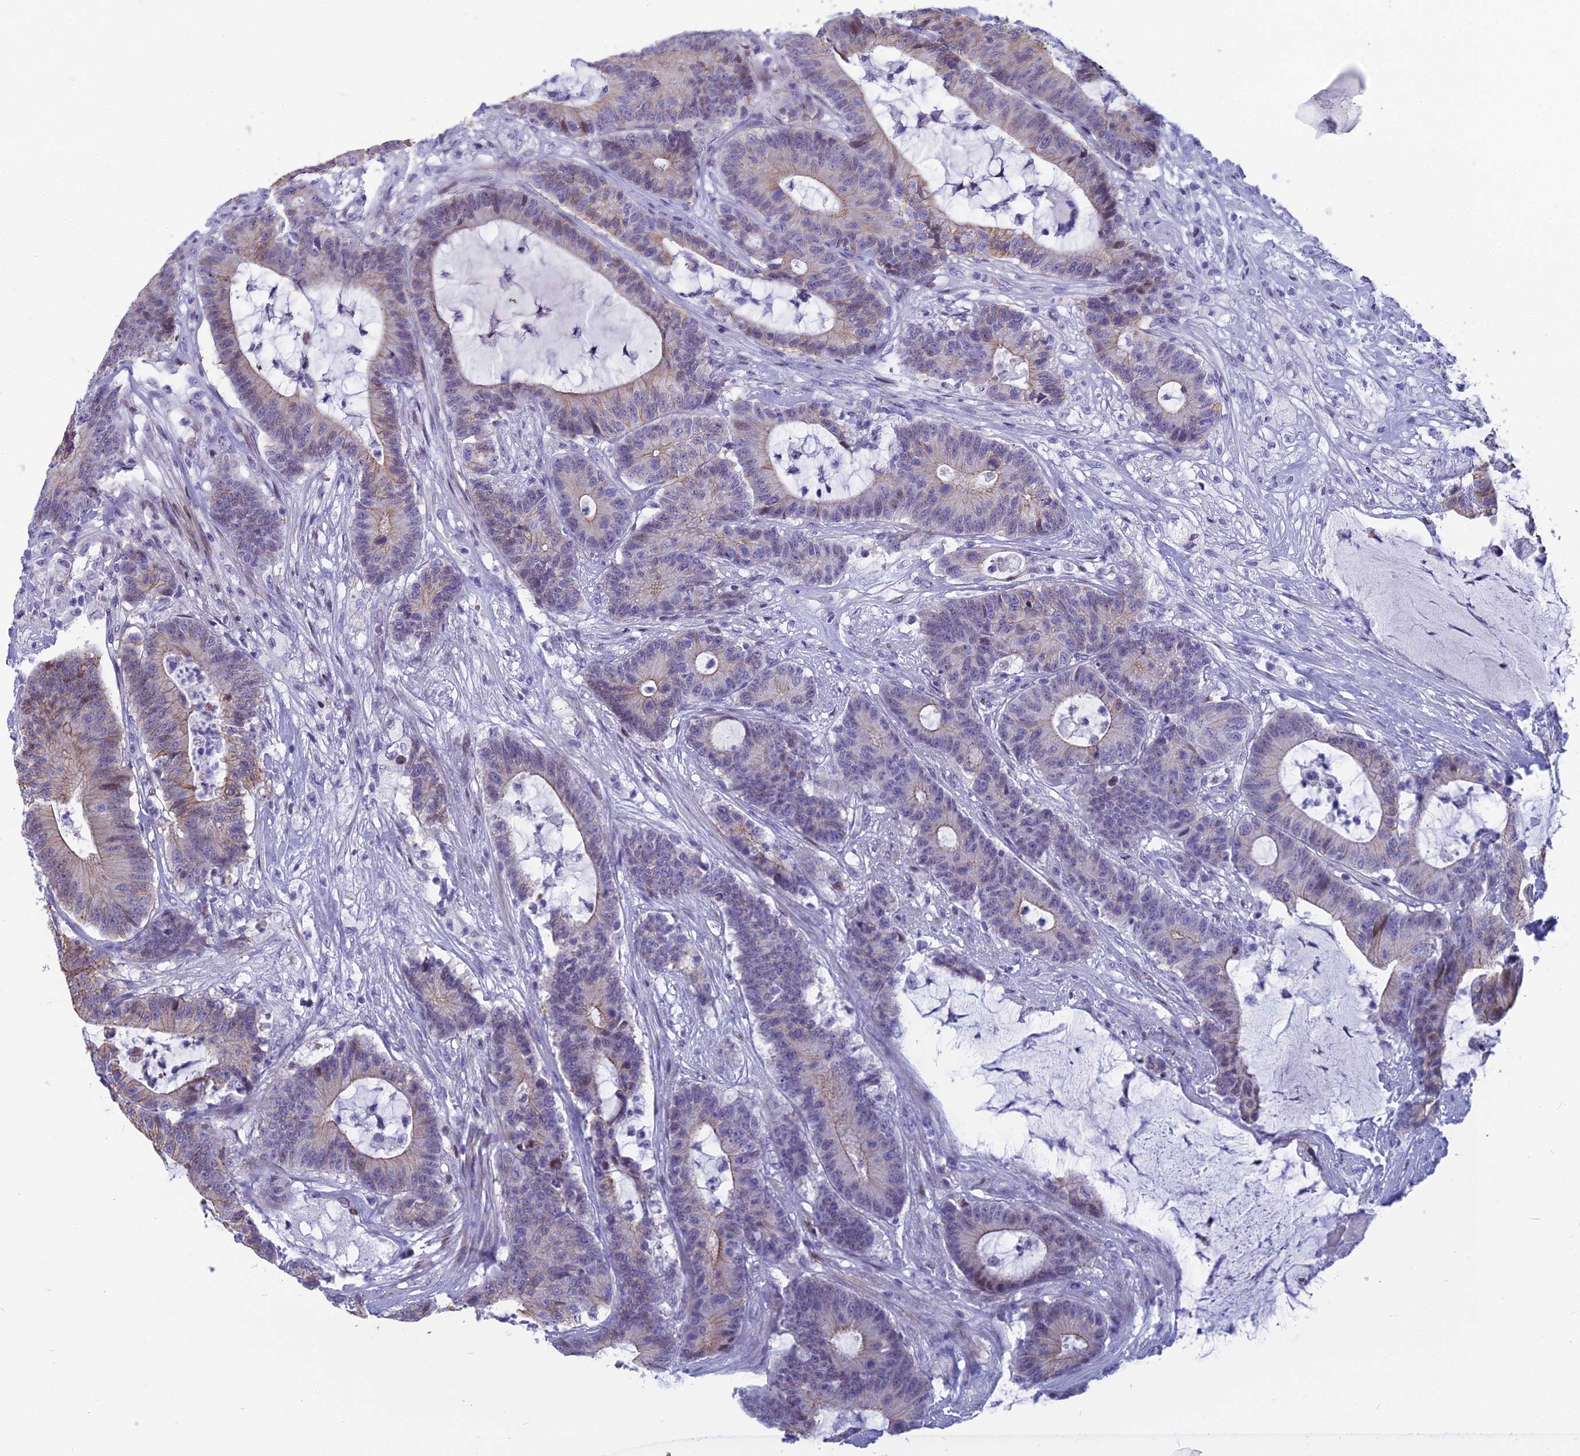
{"staining": {"intensity": "moderate", "quantity": "<25%", "location": "cytoplasmic/membranous,nuclear"}, "tissue": "colorectal cancer", "cell_type": "Tumor cells", "image_type": "cancer", "snomed": [{"axis": "morphology", "description": "Adenocarcinoma, NOS"}, {"axis": "topography", "description": "Colon"}], "caption": "High-power microscopy captured an IHC photomicrograph of adenocarcinoma (colorectal), revealing moderate cytoplasmic/membranous and nuclear positivity in approximately <25% of tumor cells. Using DAB (3,3'-diaminobenzidine) (brown) and hematoxylin (blue) stains, captured at high magnification using brightfield microscopy.", "gene": "MYBPC2", "patient": {"sex": "female", "age": 84}}